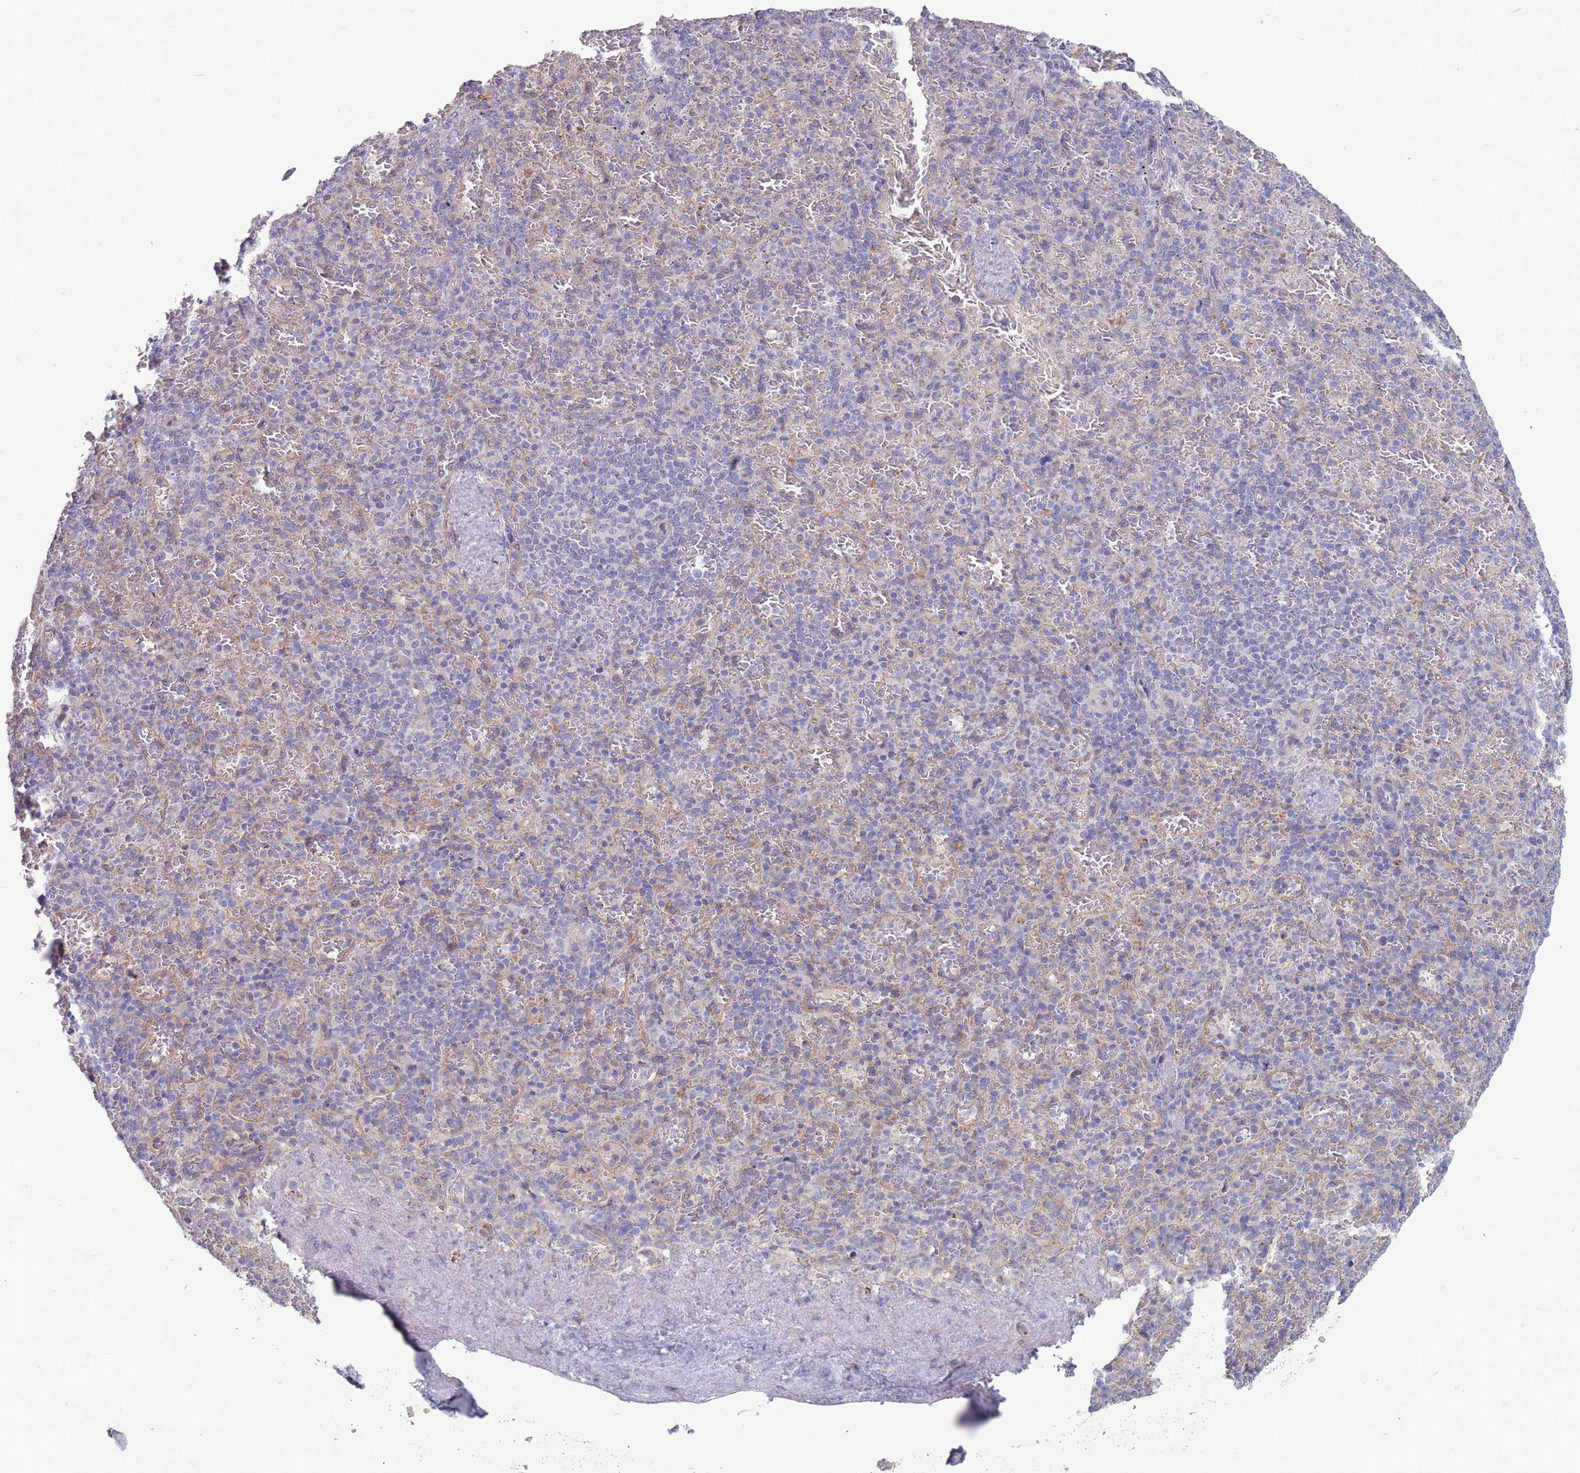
{"staining": {"intensity": "negative", "quantity": "none", "location": "none"}, "tissue": "spleen", "cell_type": "Cells in red pulp", "image_type": "normal", "snomed": [{"axis": "morphology", "description": "Normal tissue, NOS"}, {"axis": "topography", "description": "Spleen"}], "caption": "Human spleen stained for a protein using immunohistochemistry displays no expression in cells in red pulp.", "gene": "NUB1", "patient": {"sex": "female", "age": 74}}